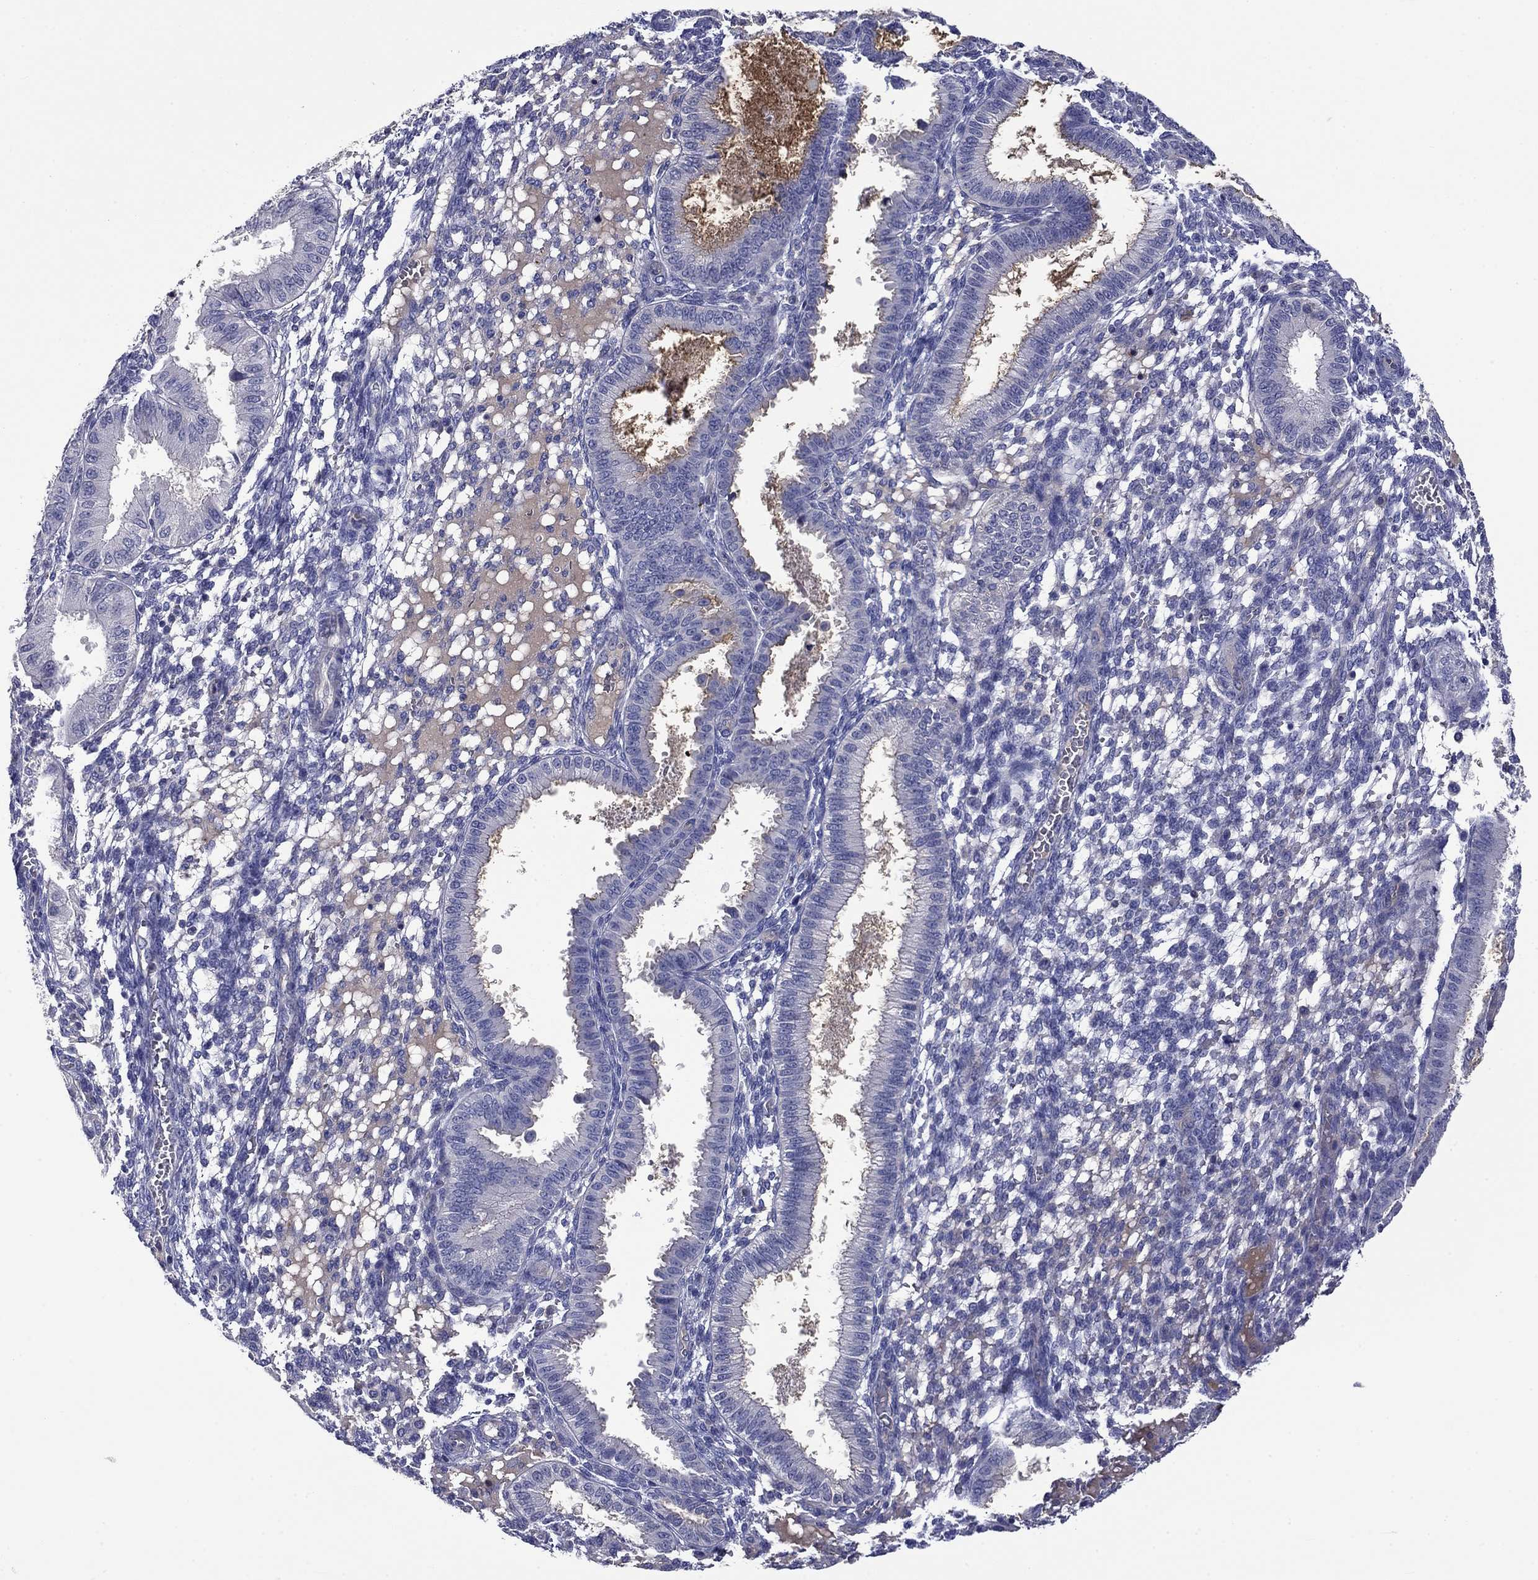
{"staining": {"intensity": "negative", "quantity": "none", "location": "none"}, "tissue": "endometrium", "cell_type": "Cells in endometrial stroma", "image_type": "normal", "snomed": [{"axis": "morphology", "description": "Normal tissue, NOS"}, {"axis": "topography", "description": "Endometrium"}], "caption": "Cells in endometrial stroma show no significant protein positivity in normal endometrium. (DAB immunohistochemistry visualized using brightfield microscopy, high magnification).", "gene": "CNDP1", "patient": {"sex": "female", "age": 43}}